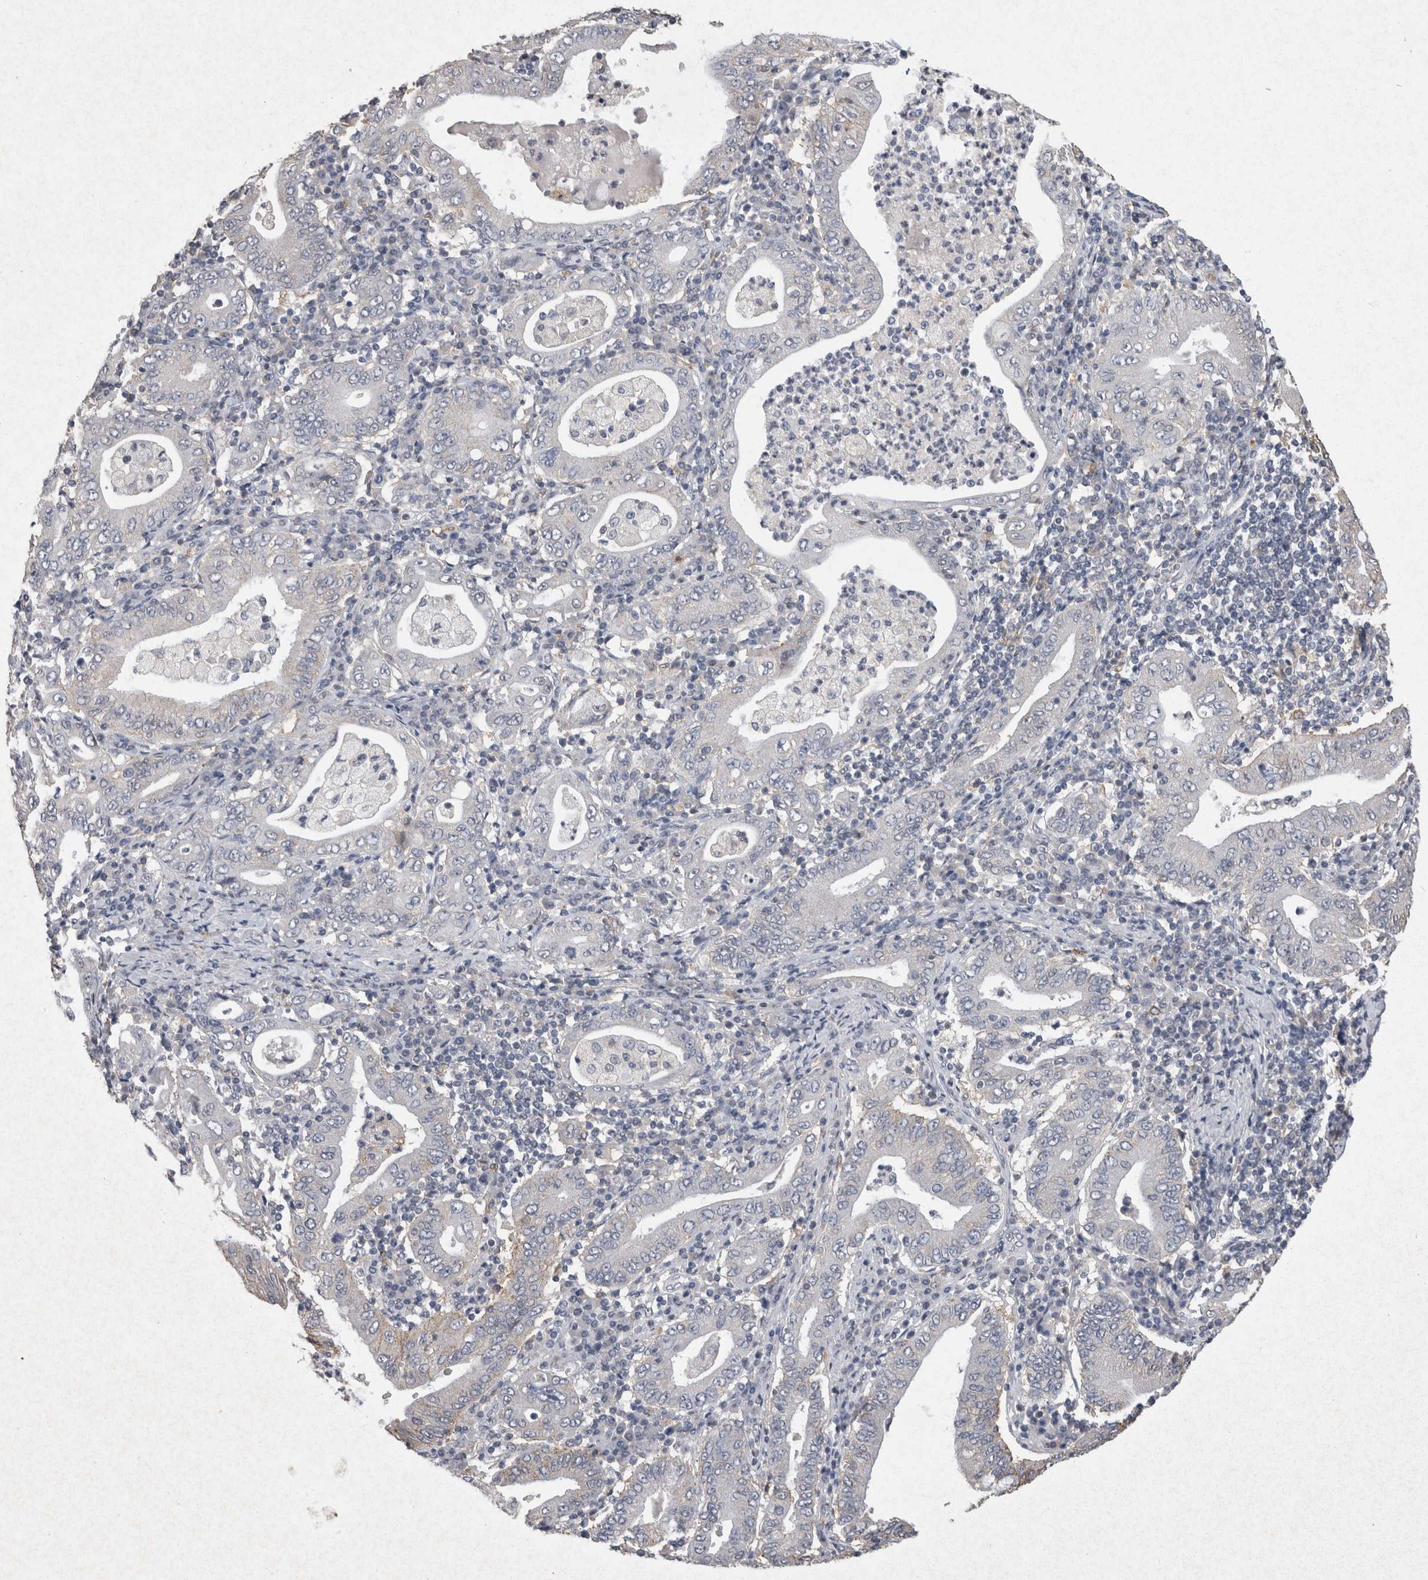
{"staining": {"intensity": "weak", "quantity": "<25%", "location": "cytoplasmic/membranous"}, "tissue": "stomach cancer", "cell_type": "Tumor cells", "image_type": "cancer", "snomed": [{"axis": "morphology", "description": "Normal tissue, NOS"}, {"axis": "morphology", "description": "Adenocarcinoma, NOS"}, {"axis": "topography", "description": "Esophagus"}, {"axis": "topography", "description": "Stomach, upper"}, {"axis": "topography", "description": "Peripheral nerve tissue"}], "caption": "DAB (3,3'-diaminobenzidine) immunohistochemical staining of human stomach cancer (adenocarcinoma) reveals no significant staining in tumor cells. (DAB (3,3'-diaminobenzidine) IHC, high magnification).", "gene": "CNTFR", "patient": {"sex": "male", "age": 62}}